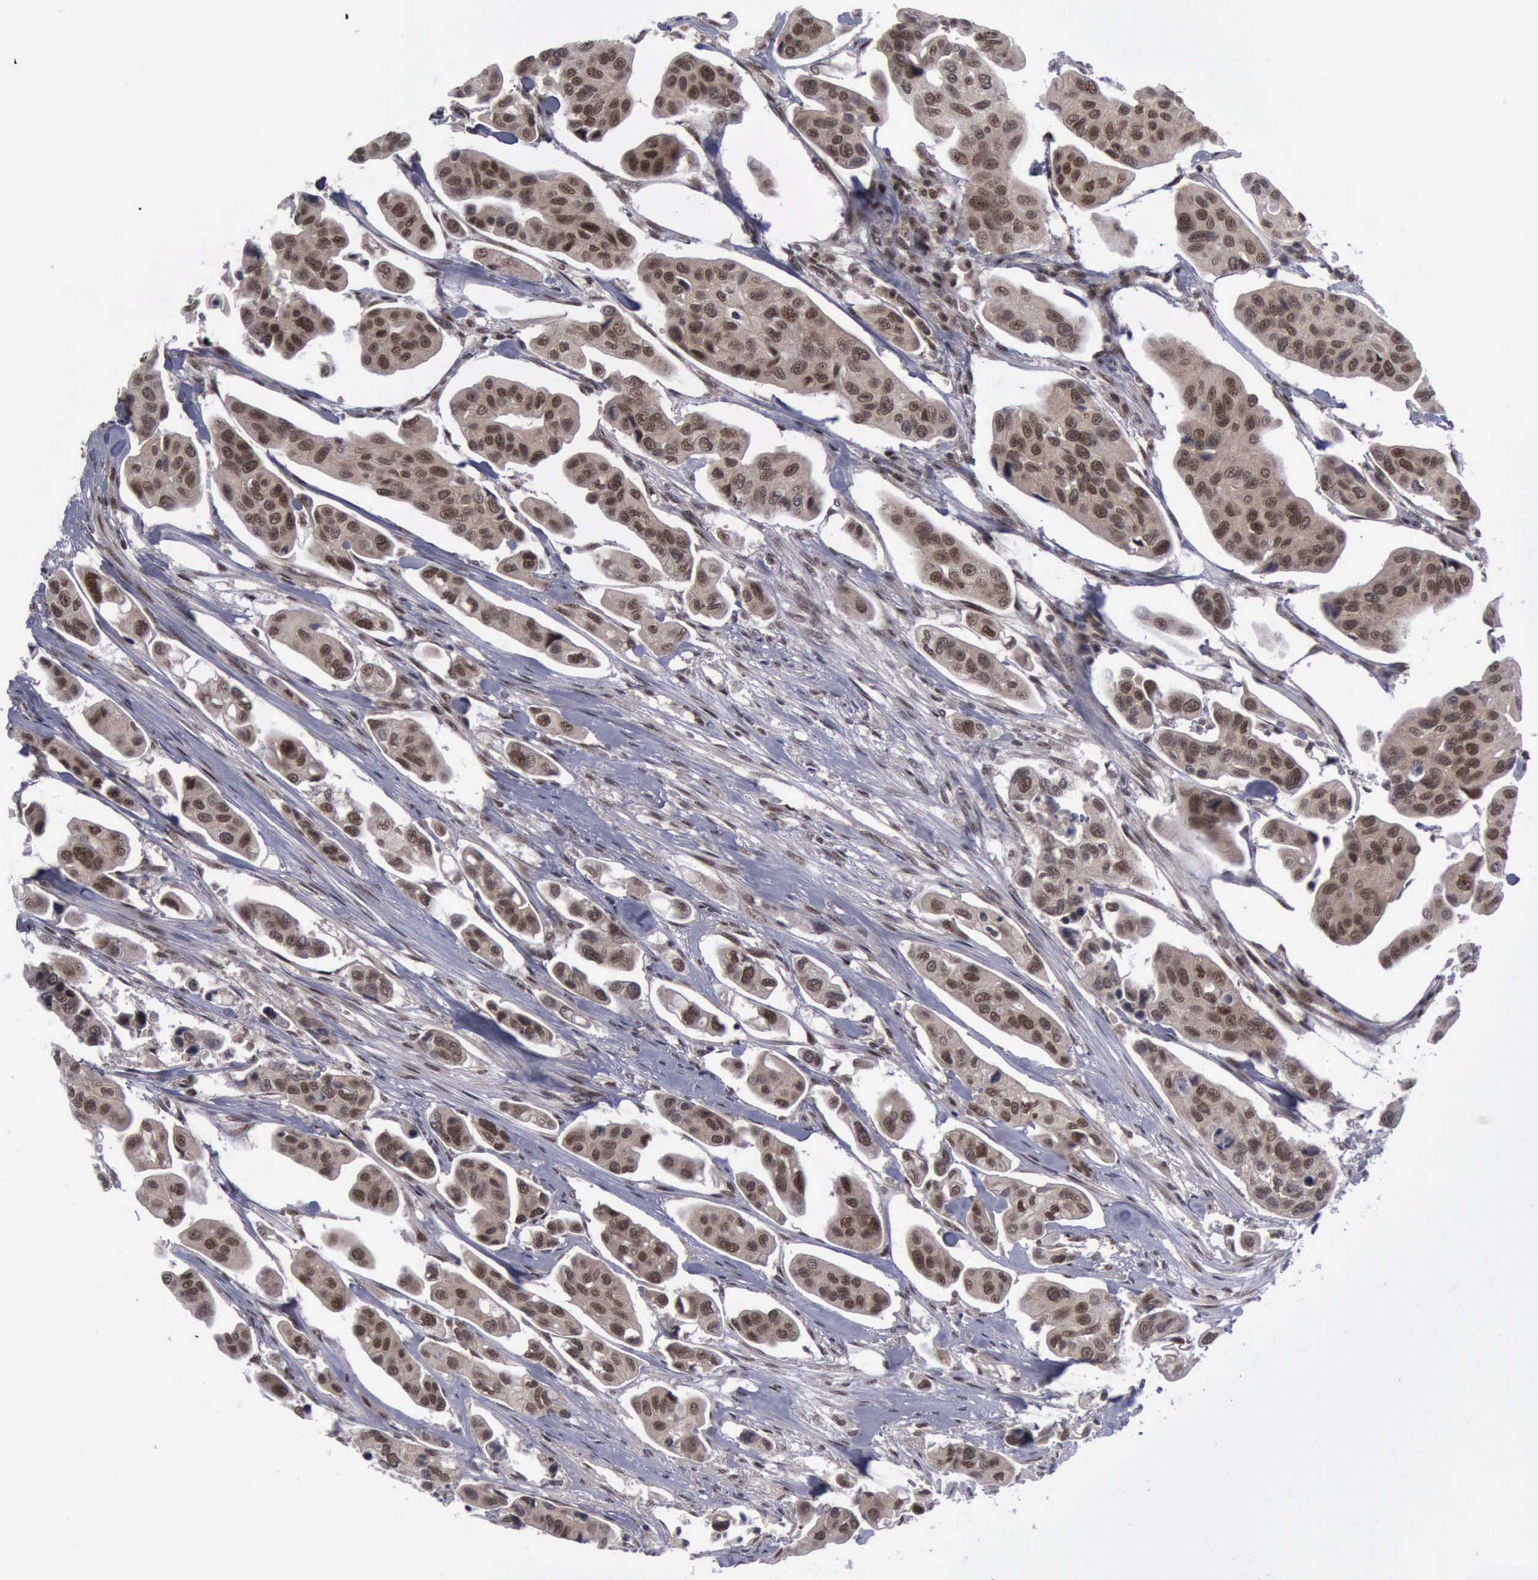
{"staining": {"intensity": "strong", "quantity": ">75%", "location": "cytoplasmic/membranous,nuclear"}, "tissue": "urothelial cancer", "cell_type": "Tumor cells", "image_type": "cancer", "snomed": [{"axis": "morphology", "description": "Adenocarcinoma, NOS"}, {"axis": "topography", "description": "Urinary bladder"}], "caption": "Urothelial cancer tissue shows strong cytoplasmic/membranous and nuclear staining in about >75% of tumor cells, visualized by immunohistochemistry. The staining was performed using DAB to visualize the protein expression in brown, while the nuclei were stained in blue with hematoxylin (Magnification: 20x).", "gene": "ATM", "patient": {"sex": "male", "age": 61}}